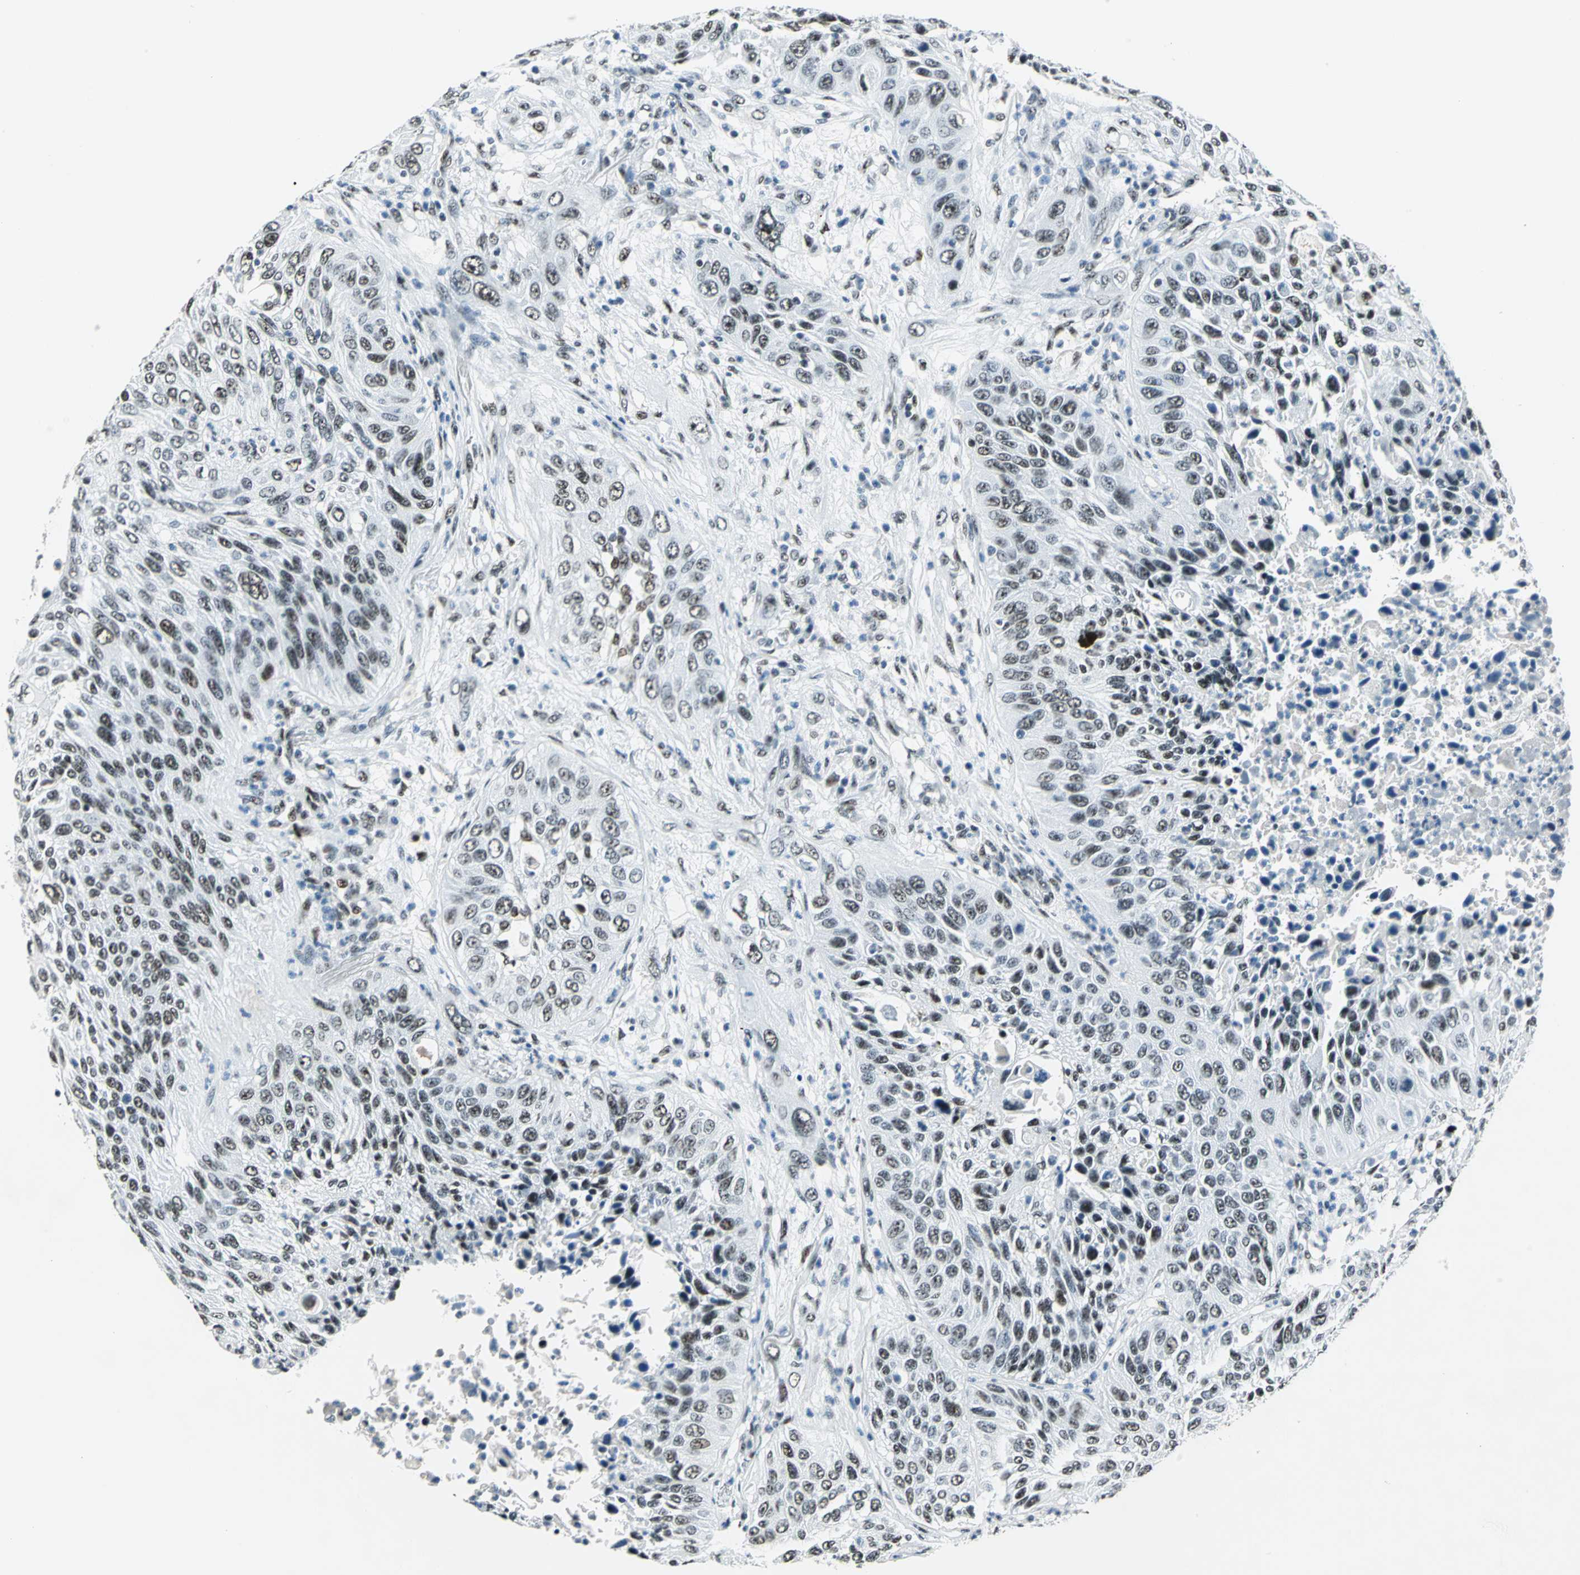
{"staining": {"intensity": "moderate", "quantity": ">75%", "location": "nuclear"}, "tissue": "lung cancer", "cell_type": "Tumor cells", "image_type": "cancer", "snomed": [{"axis": "morphology", "description": "Squamous cell carcinoma, NOS"}, {"axis": "topography", "description": "Lung"}], "caption": "Brown immunohistochemical staining in human squamous cell carcinoma (lung) exhibits moderate nuclear expression in approximately >75% of tumor cells.", "gene": "KAT6B", "patient": {"sex": "female", "age": 76}}